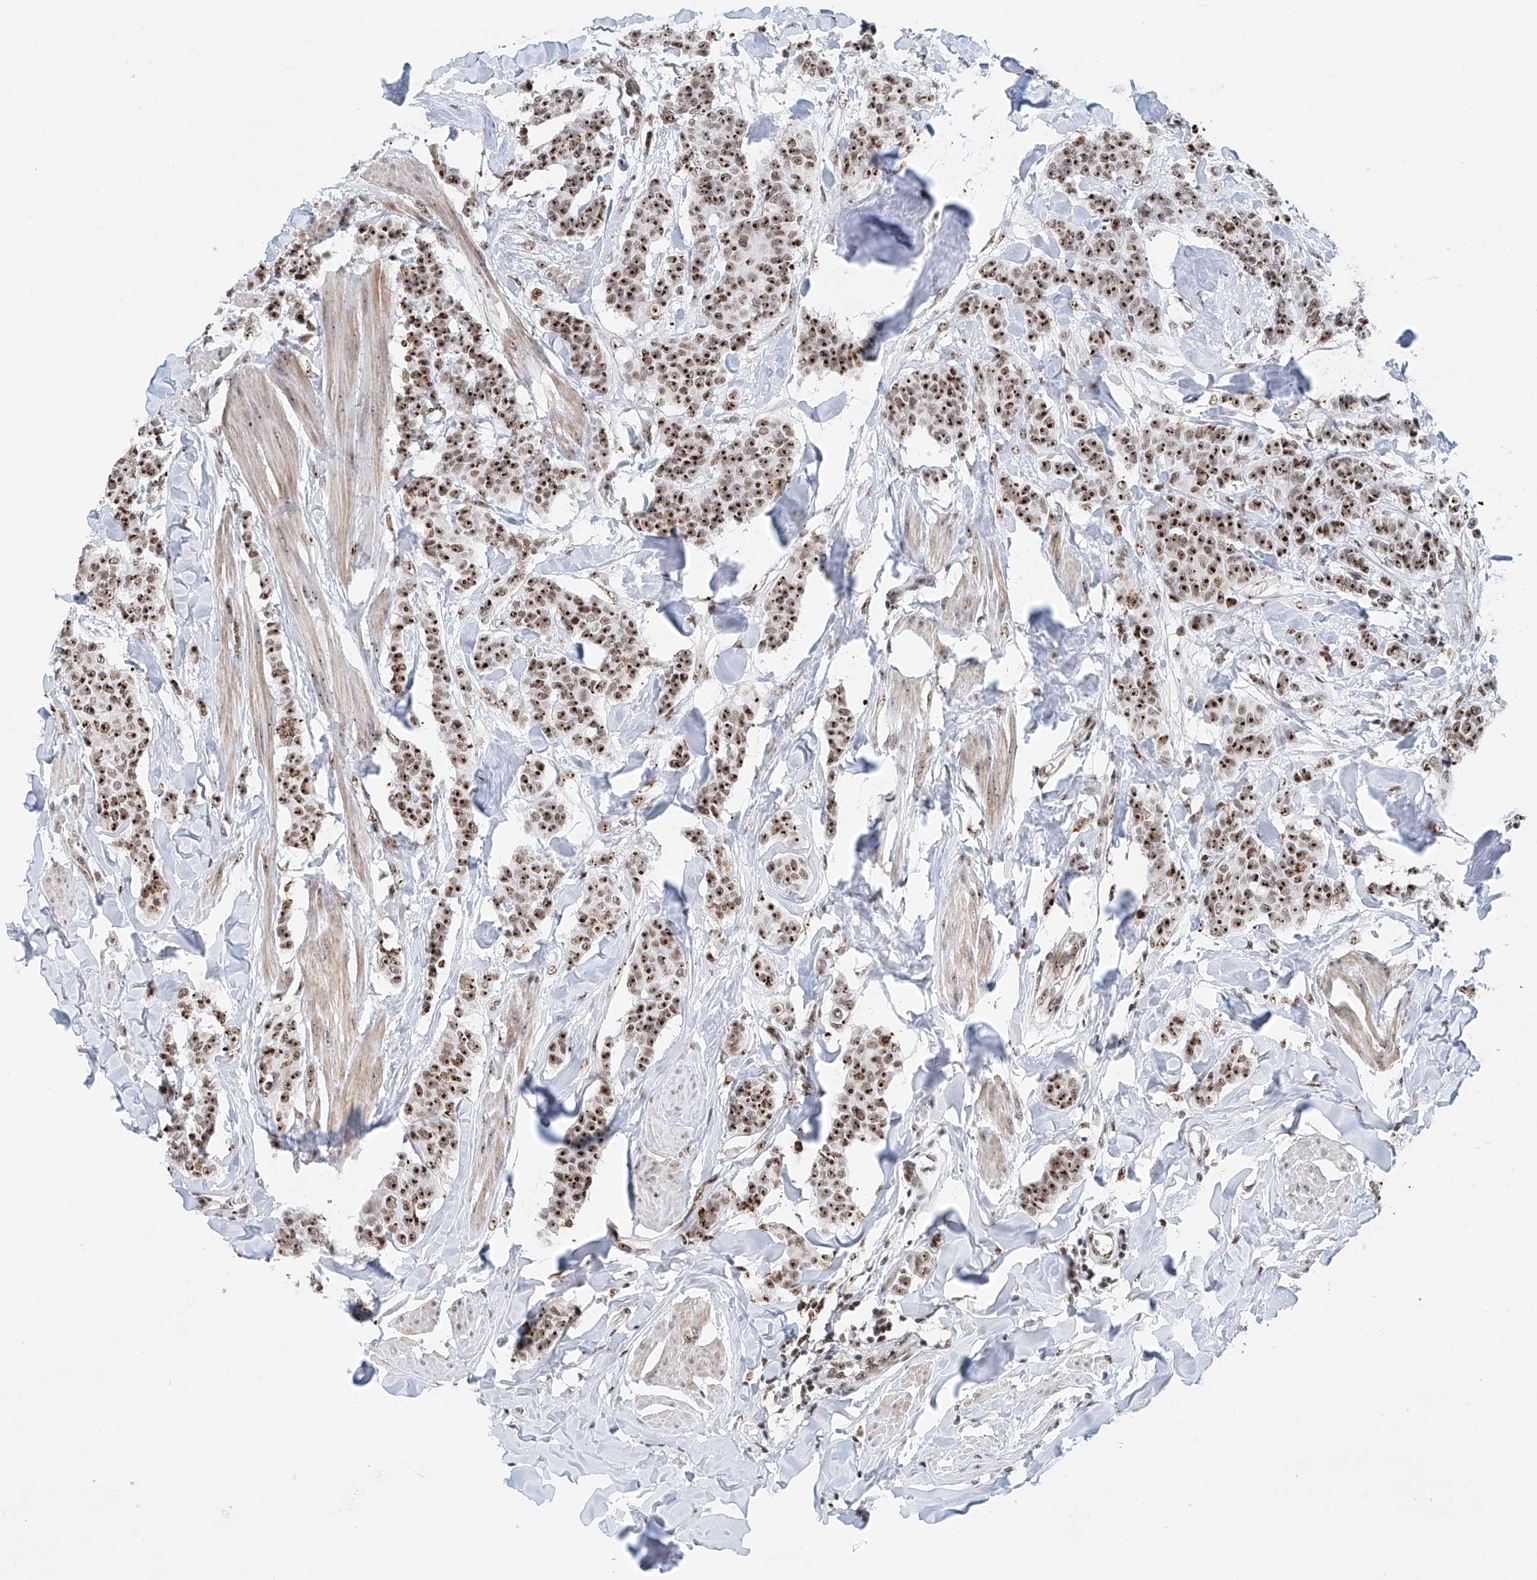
{"staining": {"intensity": "strong", "quantity": ">75%", "location": "nuclear"}, "tissue": "breast cancer", "cell_type": "Tumor cells", "image_type": "cancer", "snomed": [{"axis": "morphology", "description": "Duct carcinoma"}, {"axis": "topography", "description": "Breast"}], "caption": "The immunohistochemical stain highlights strong nuclear positivity in tumor cells of infiltrating ductal carcinoma (breast) tissue. Using DAB (brown) and hematoxylin (blue) stains, captured at high magnification using brightfield microscopy.", "gene": "PRUNE2", "patient": {"sex": "female", "age": 40}}